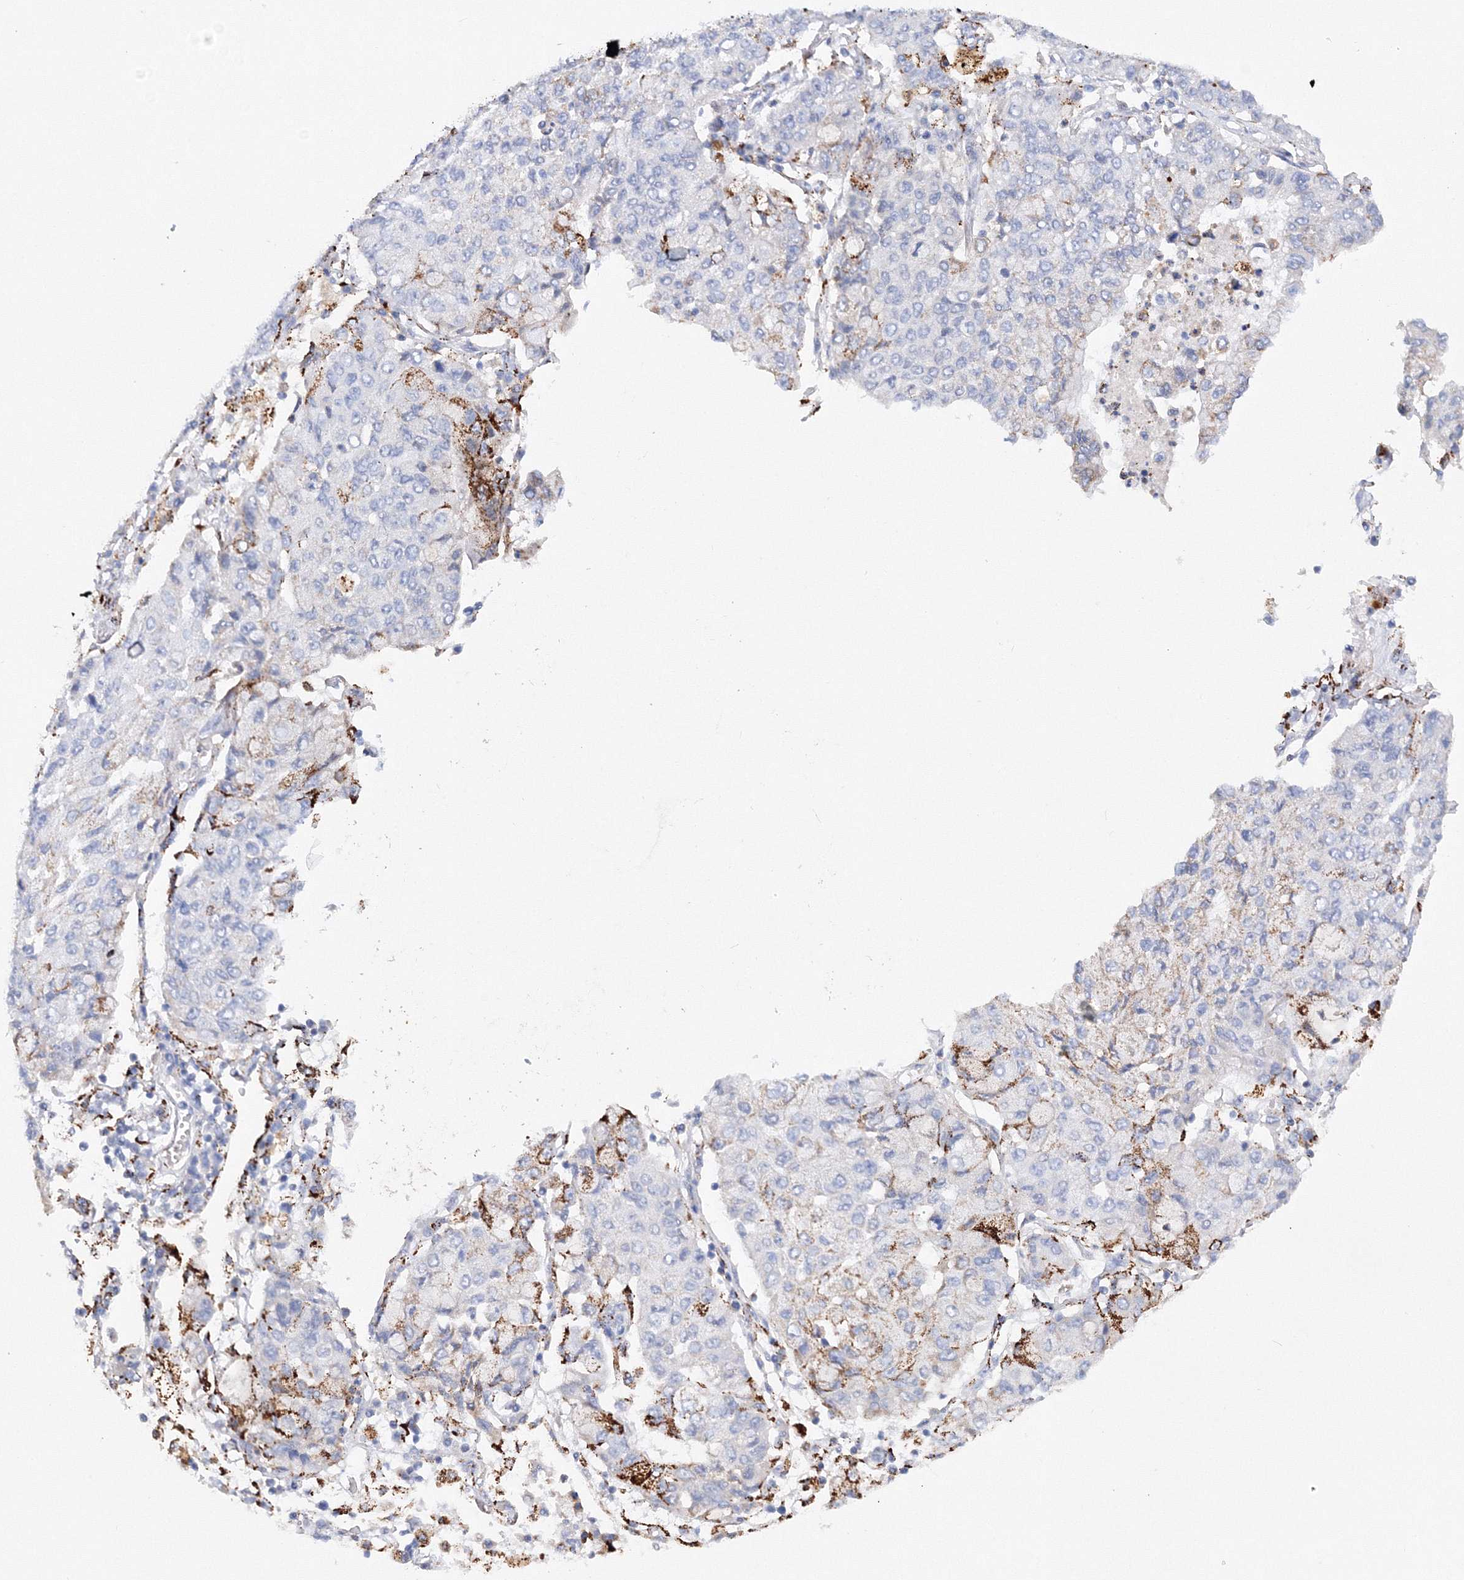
{"staining": {"intensity": "negative", "quantity": "none", "location": "none"}, "tissue": "lung cancer", "cell_type": "Tumor cells", "image_type": "cancer", "snomed": [{"axis": "morphology", "description": "Squamous cell carcinoma, NOS"}, {"axis": "topography", "description": "Lung"}], "caption": "DAB immunohistochemical staining of lung cancer (squamous cell carcinoma) exhibits no significant staining in tumor cells. Nuclei are stained in blue.", "gene": "MERTK", "patient": {"sex": "male", "age": 74}}